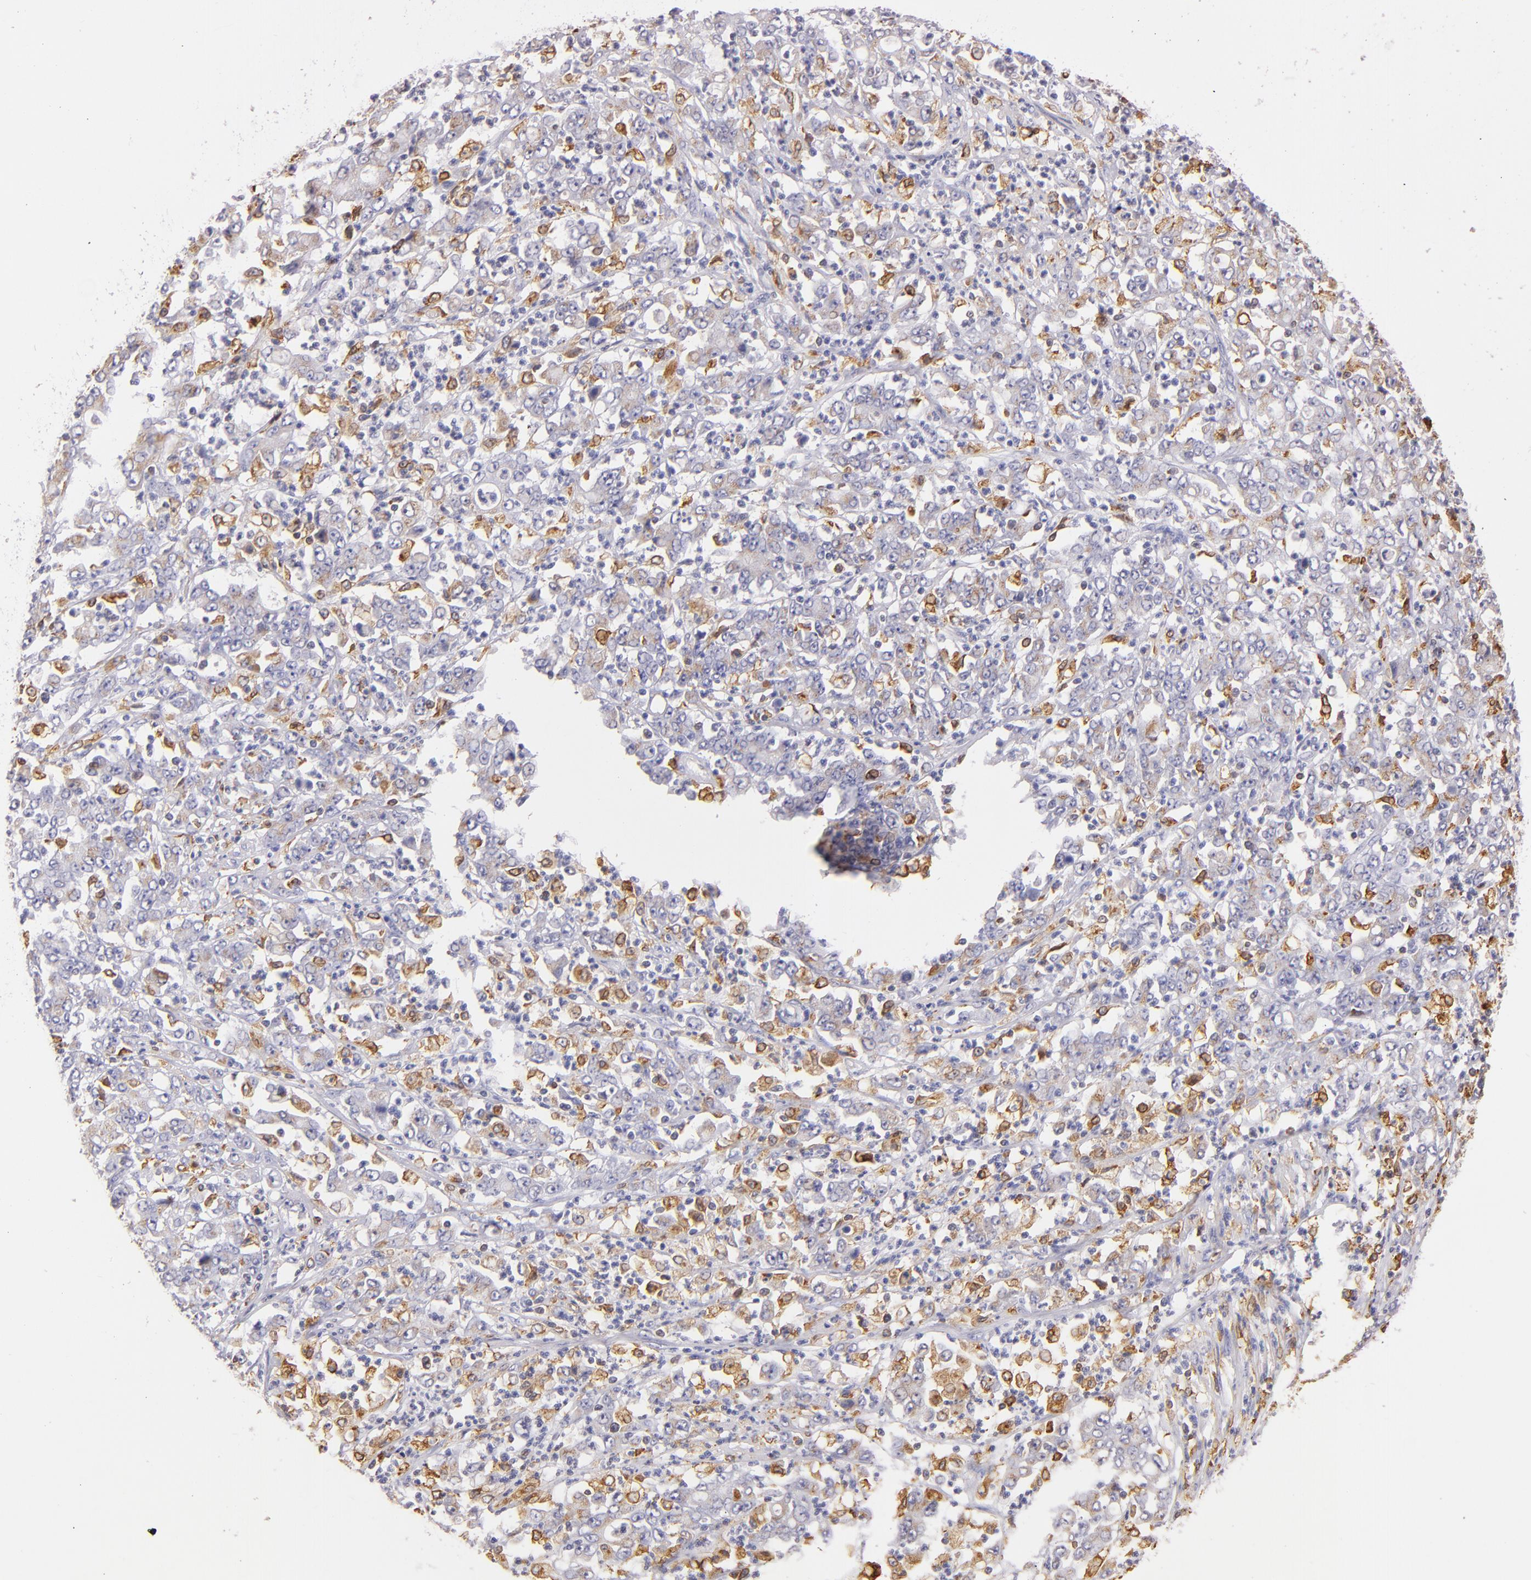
{"staining": {"intensity": "negative", "quantity": "none", "location": "none"}, "tissue": "stomach cancer", "cell_type": "Tumor cells", "image_type": "cancer", "snomed": [{"axis": "morphology", "description": "Adenocarcinoma, NOS"}, {"axis": "topography", "description": "Stomach, lower"}], "caption": "Immunohistochemistry of human stomach cancer demonstrates no positivity in tumor cells.", "gene": "CD74", "patient": {"sex": "female", "age": 71}}